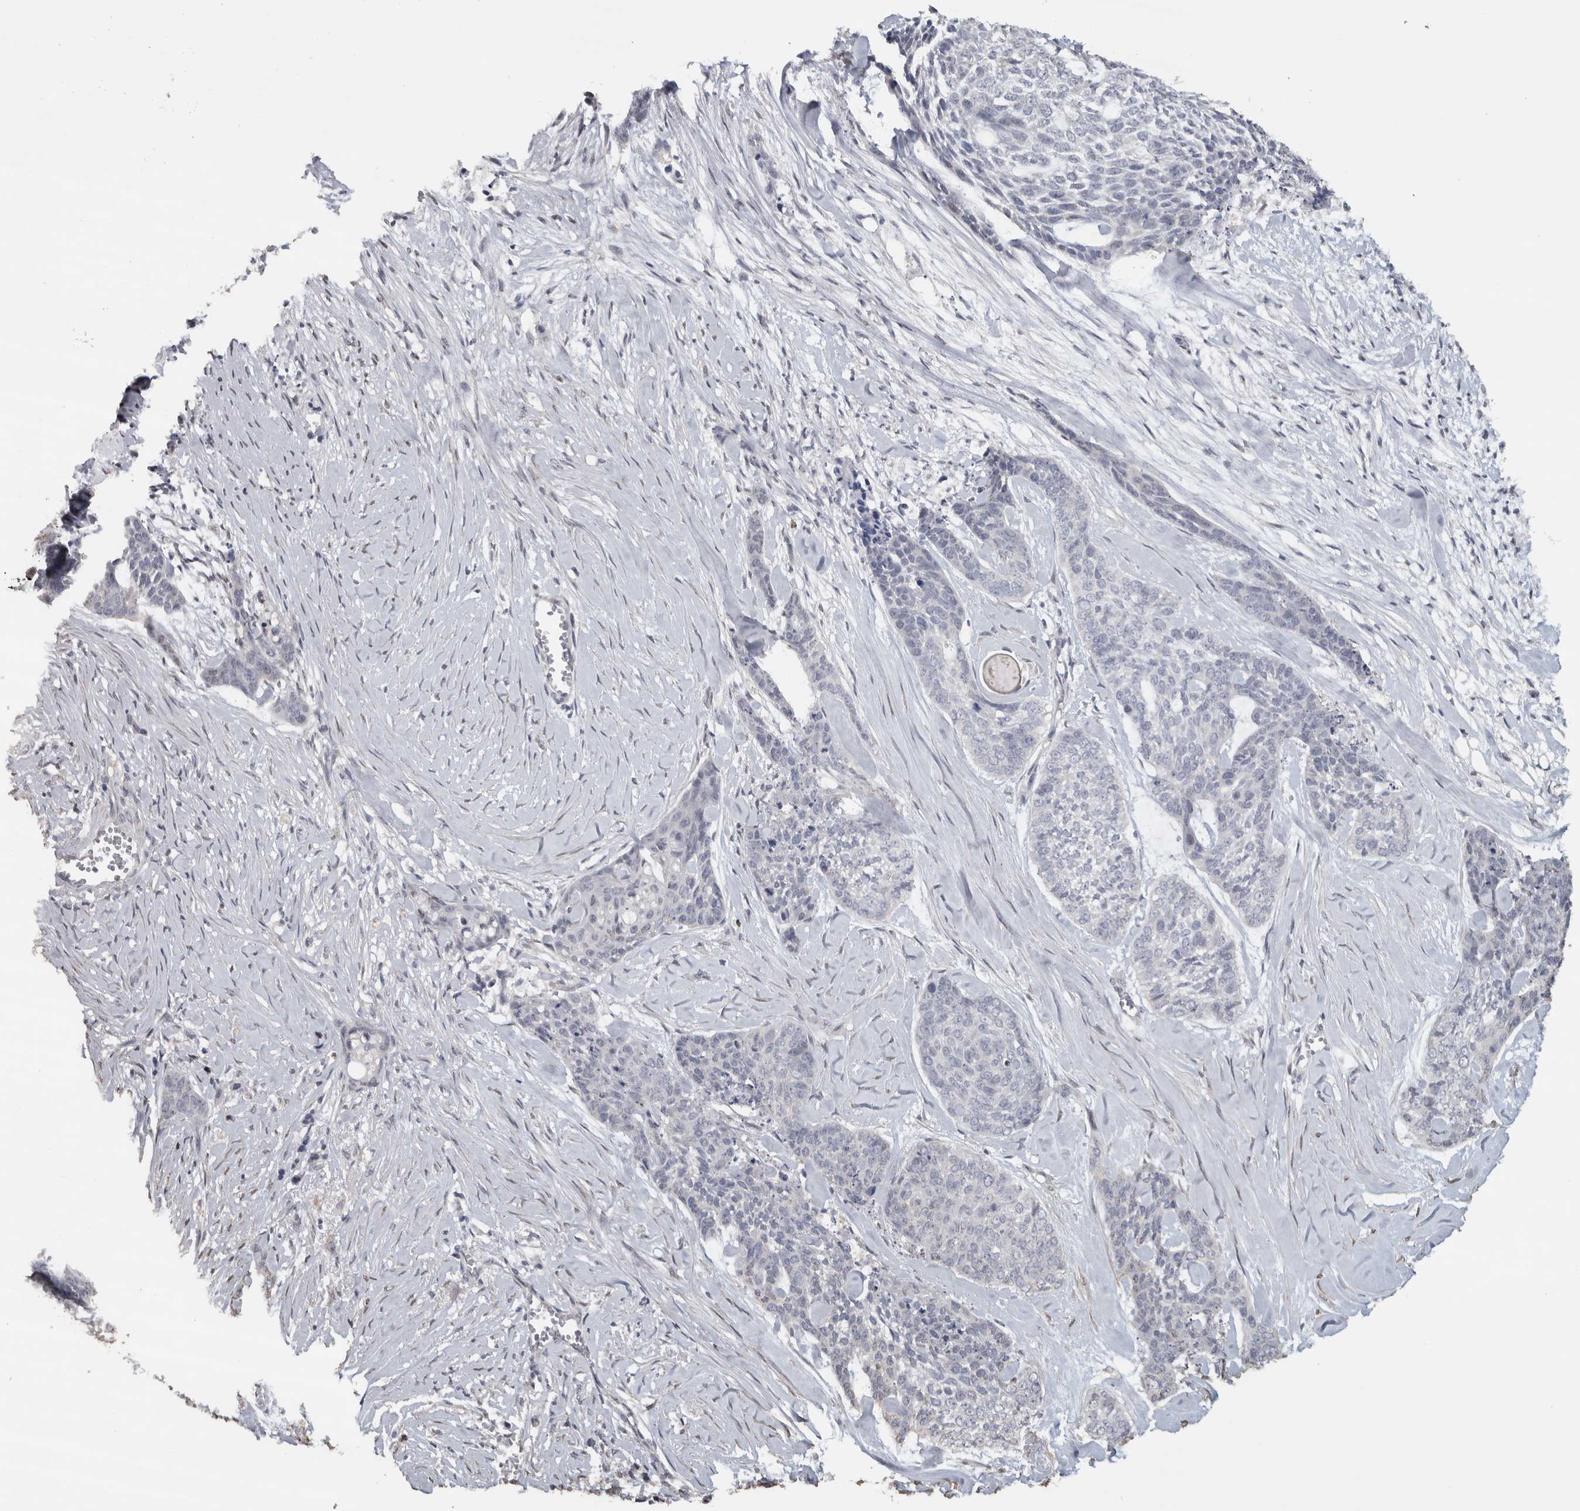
{"staining": {"intensity": "negative", "quantity": "none", "location": "none"}, "tissue": "skin cancer", "cell_type": "Tumor cells", "image_type": "cancer", "snomed": [{"axis": "morphology", "description": "Basal cell carcinoma"}, {"axis": "topography", "description": "Skin"}], "caption": "A photomicrograph of human basal cell carcinoma (skin) is negative for staining in tumor cells.", "gene": "NECAB1", "patient": {"sex": "female", "age": 64}}